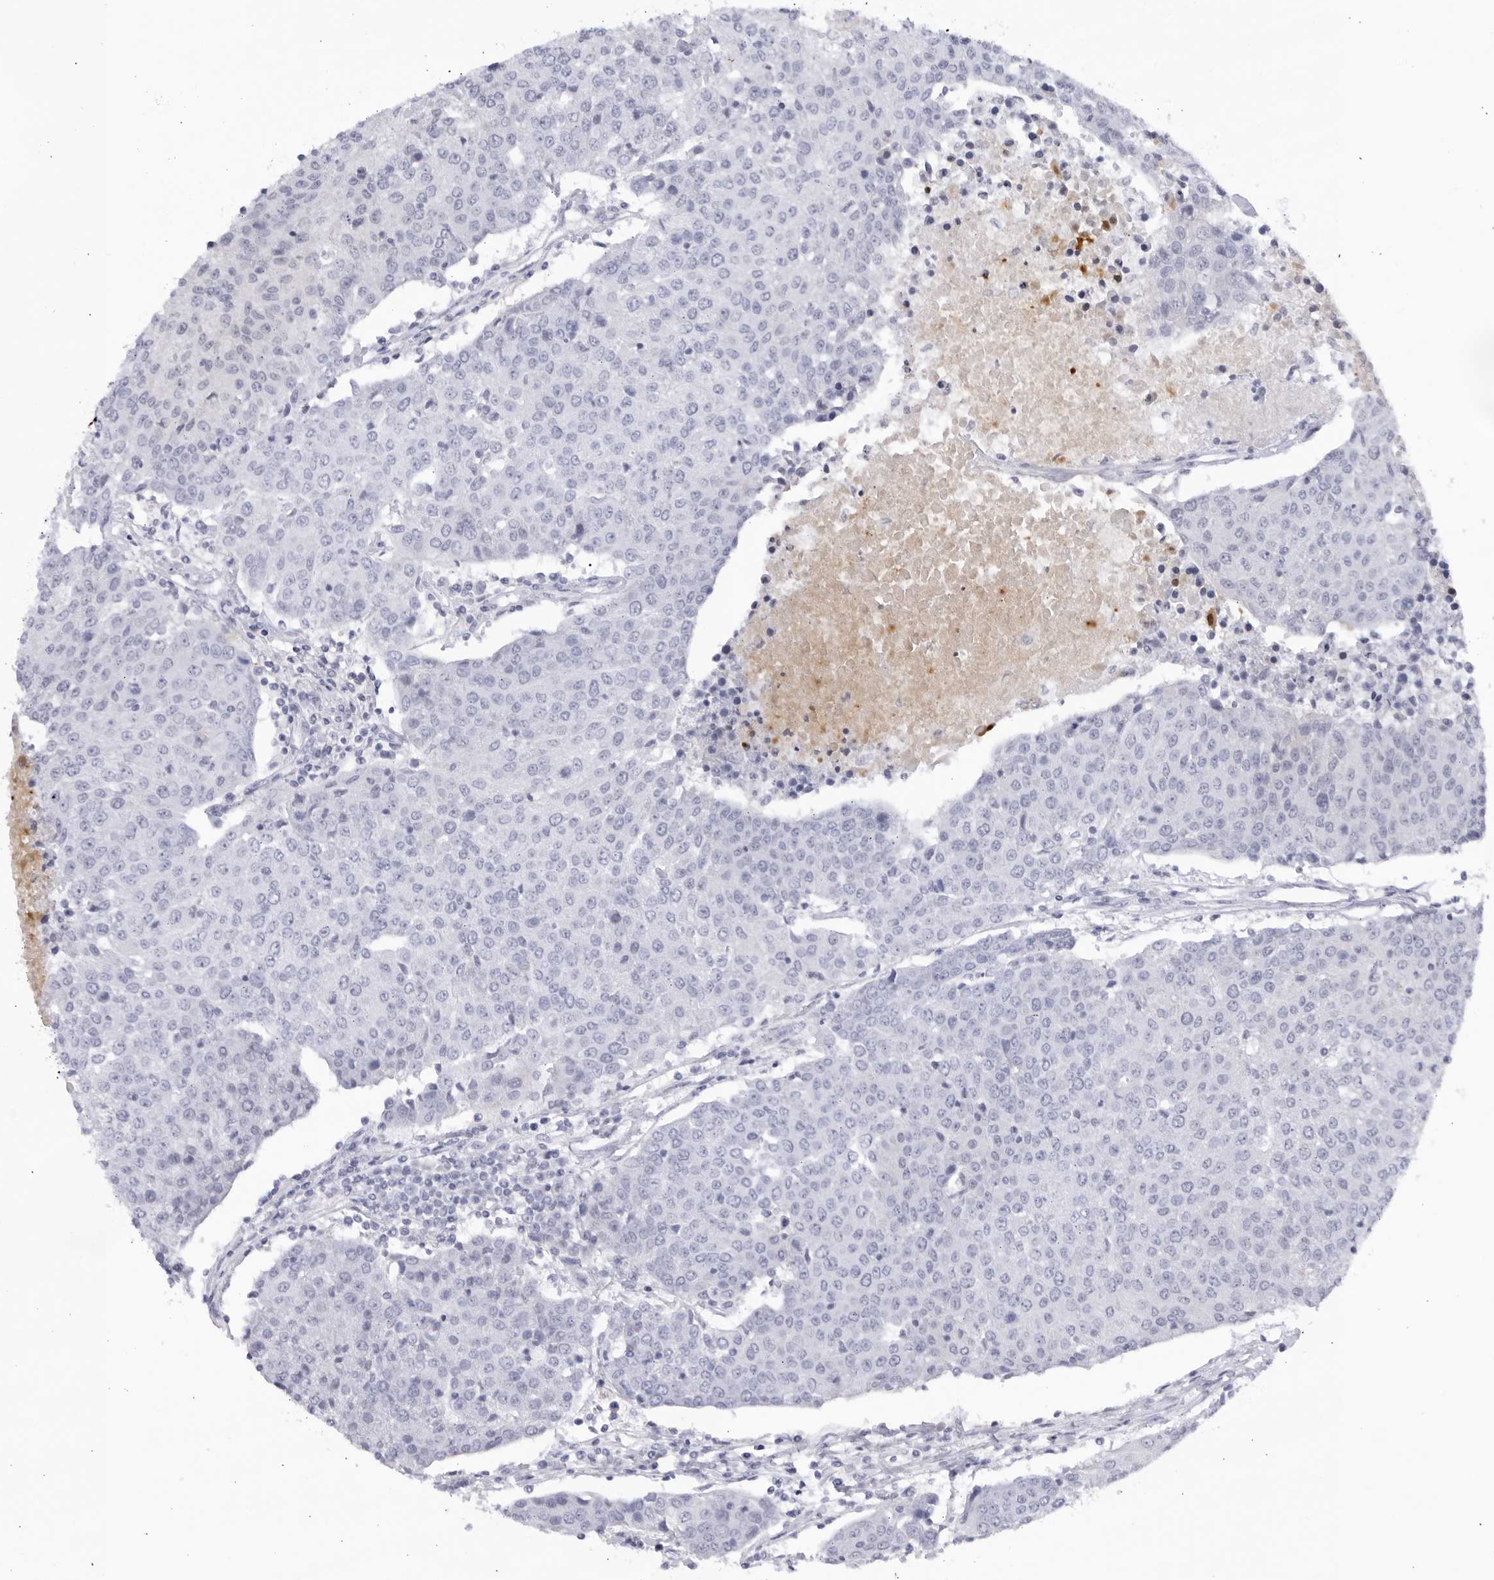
{"staining": {"intensity": "negative", "quantity": "none", "location": "none"}, "tissue": "urothelial cancer", "cell_type": "Tumor cells", "image_type": "cancer", "snomed": [{"axis": "morphology", "description": "Urothelial carcinoma, High grade"}, {"axis": "topography", "description": "Urinary bladder"}], "caption": "This image is of urothelial cancer stained with IHC to label a protein in brown with the nuclei are counter-stained blue. There is no positivity in tumor cells.", "gene": "CNBD1", "patient": {"sex": "female", "age": 85}}